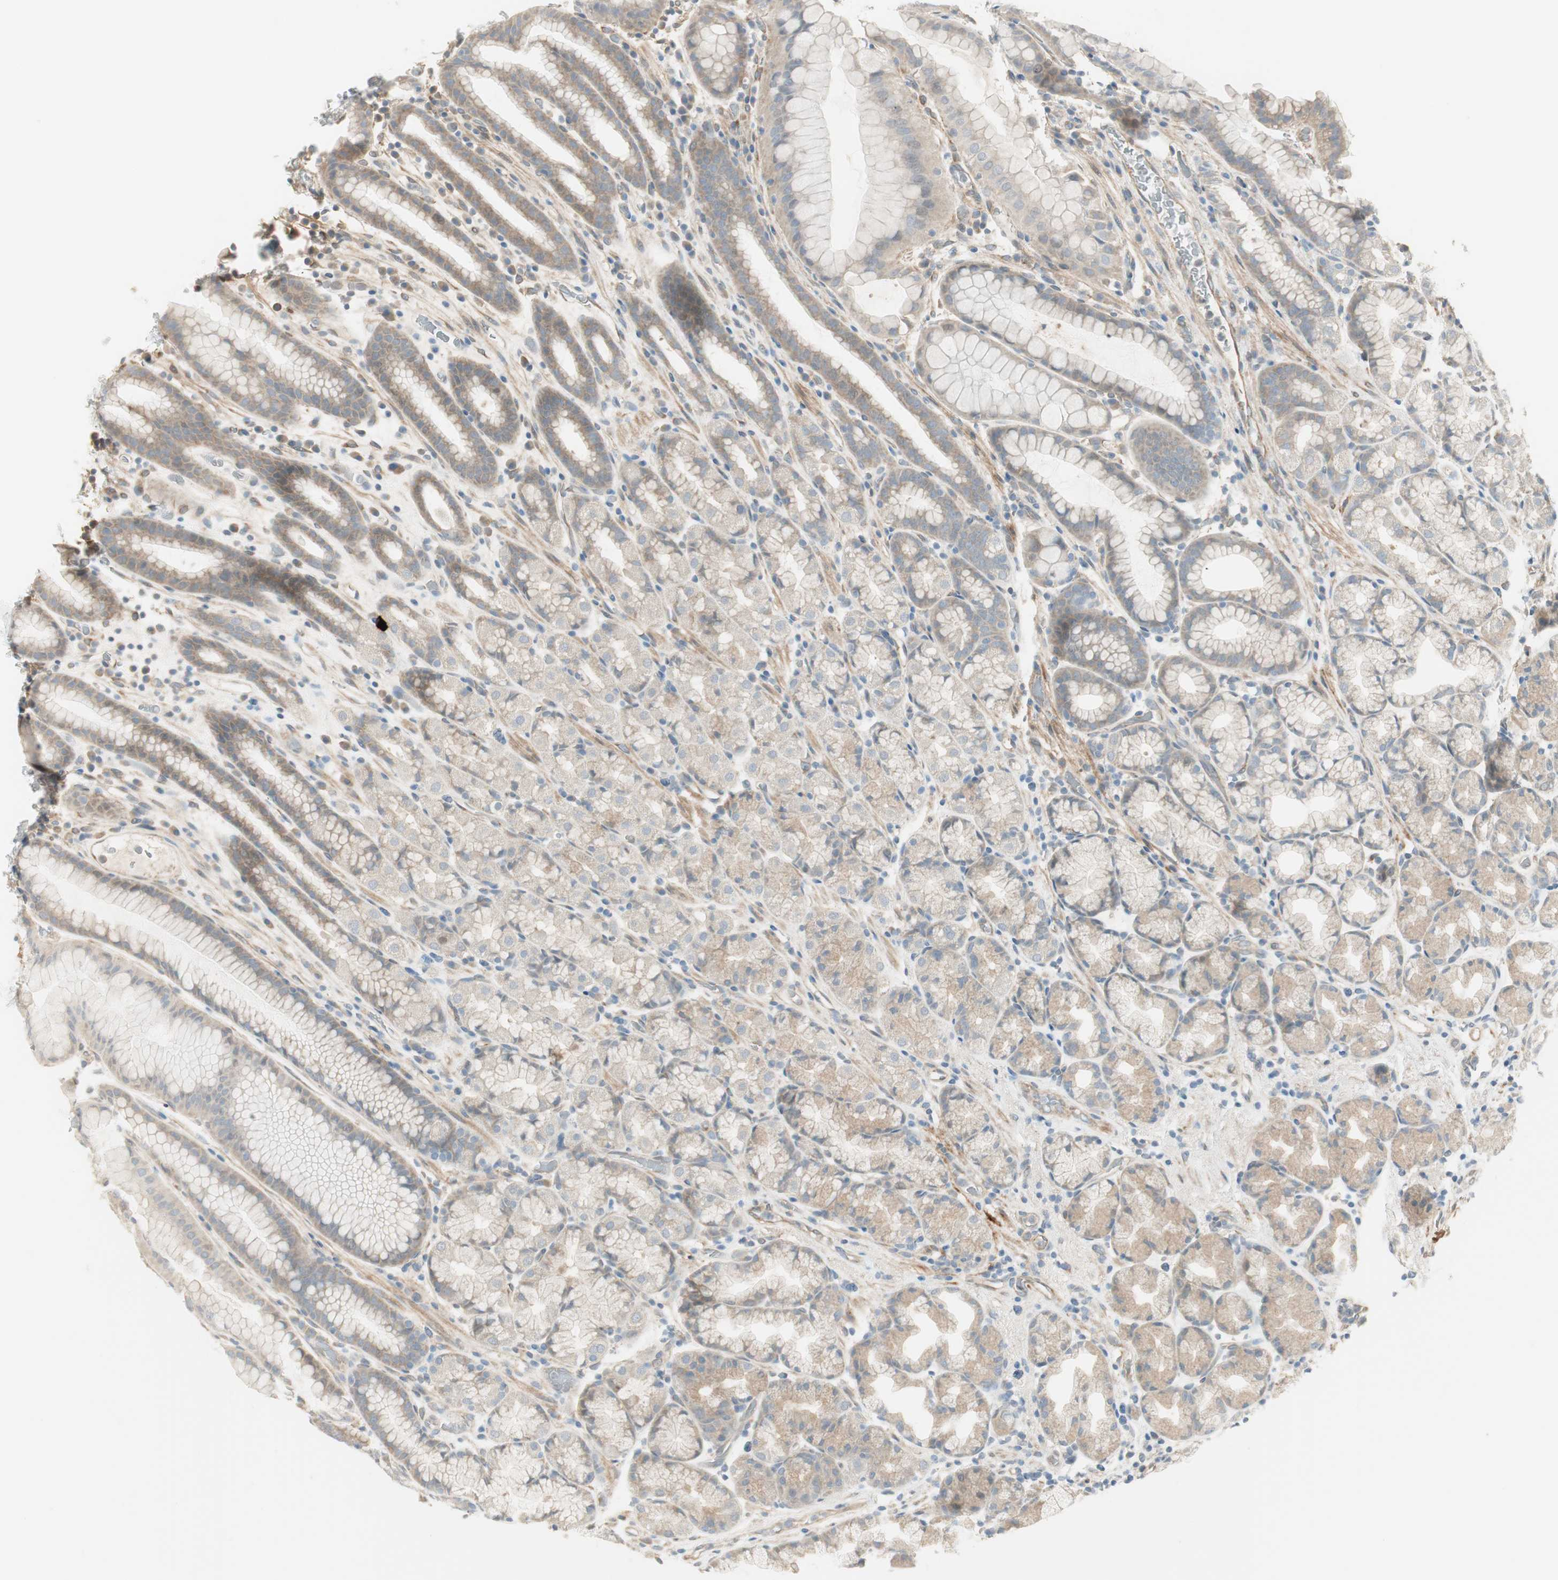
{"staining": {"intensity": "weak", "quantity": "25%-75%", "location": "cytoplasmic/membranous"}, "tissue": "stomach", "cell_type": "Glandular cells", "image_type": "normal", "snomed": [{"axis": "morphology", "description": "Normal tissue, NOS"}, {"axis": "topography", "description": "Stomach, upper"}], "caption": "An image showing weak cytoplasmic/membranous staining in about 25%-75% of glandular cells in unremarkable stomach, as visualized by brown immunohistochemical staining.", "gene": "STON1", "patient": {"sex": "male", "age": 68}}